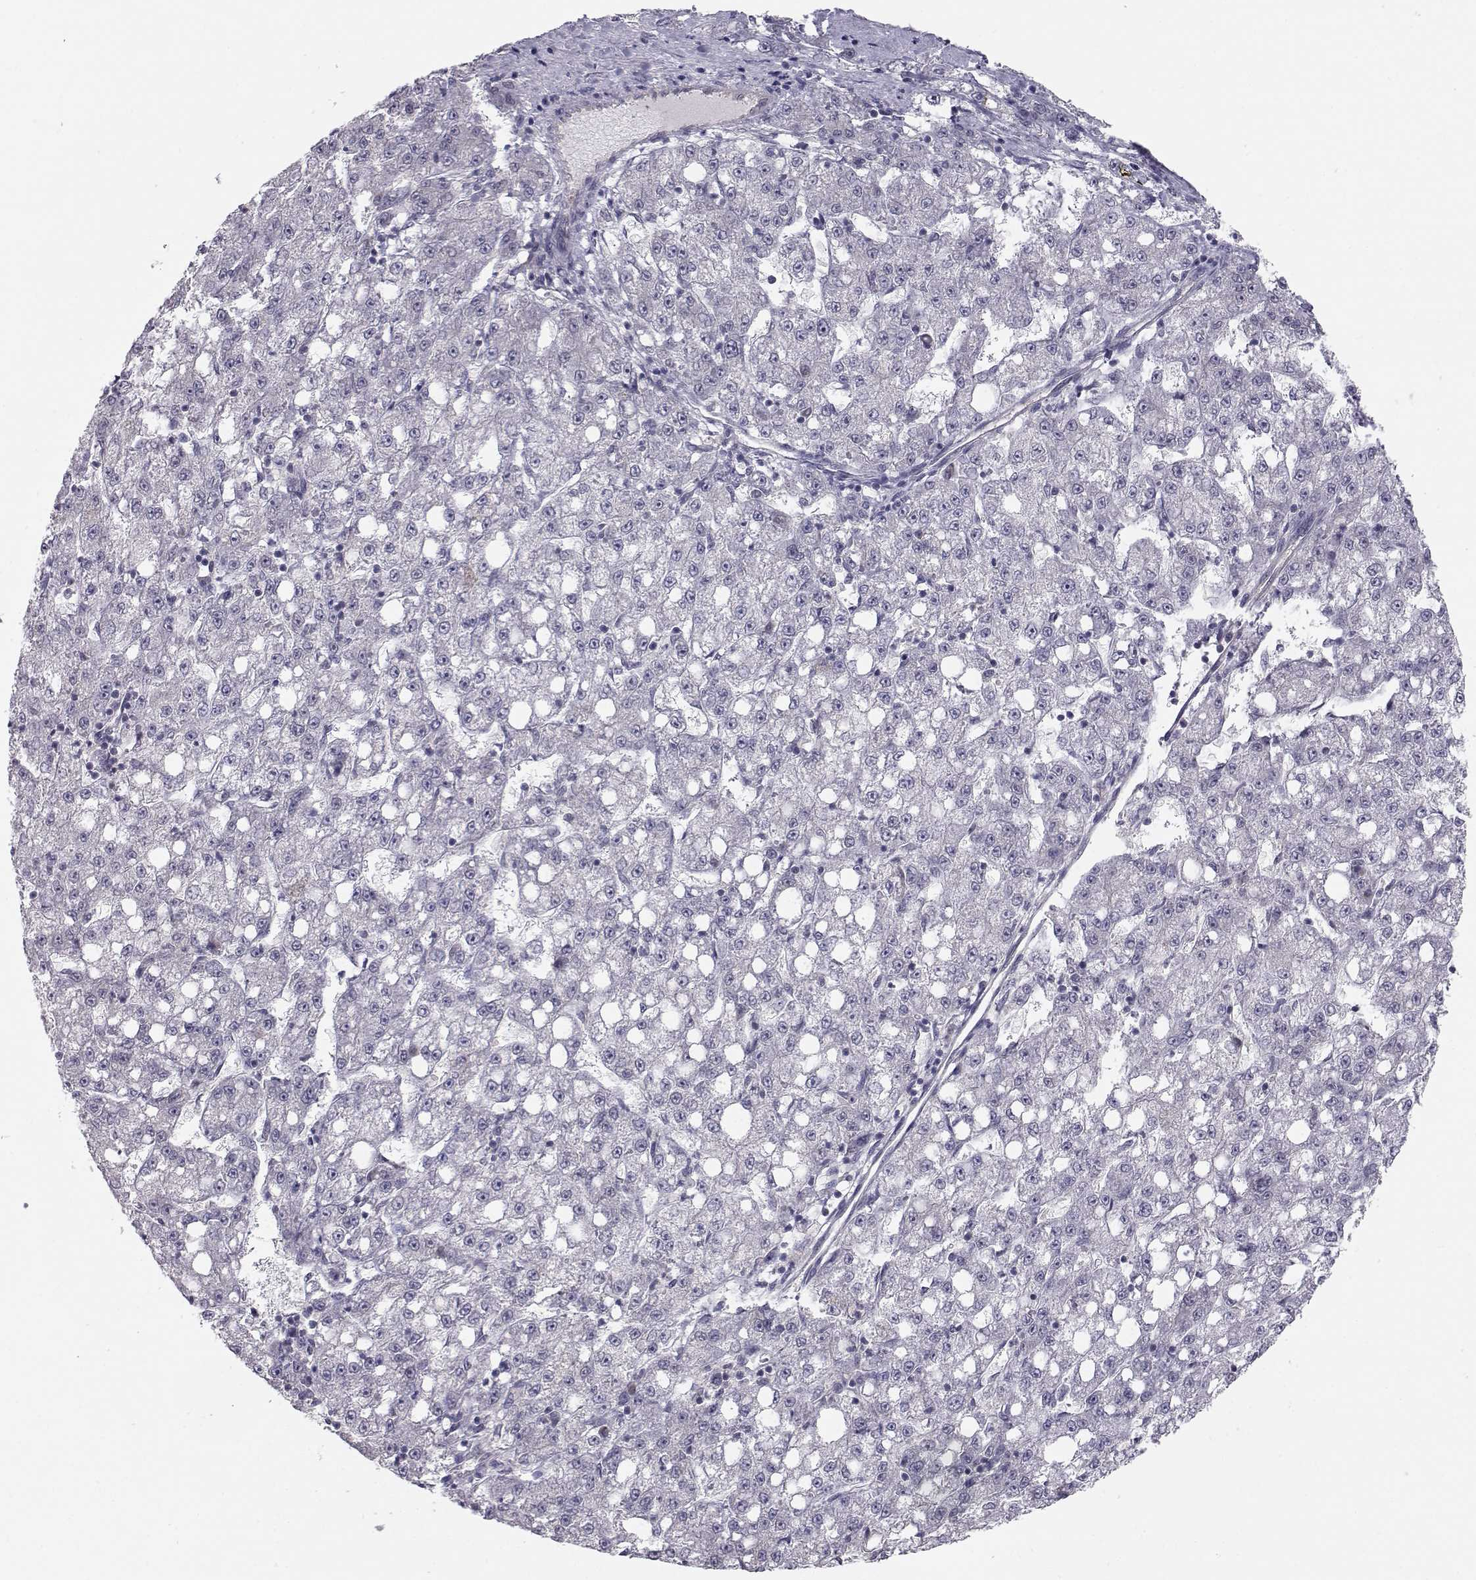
{"staining": {"intensity": "negative", "quantity": "none", "location": "none"}, "tissue": "liver cancer", "cell_type": "Tumor cells", "image_type": "cancer", "snomed": [{"axis": "morphology", "description": "Carcinoma, Hepatocellular, NOS"}, {"axis": "topography", "description": "Liver"}], "caption": "Hepatocellular carcinoma (liver) was stained to show a protein in brown. There is no significant positivity in tumor cells. (DAB IHC visualized using brightfield microscopy, high magnification).", "gene": "KIF13B", "patient": {"sex": "female", "age": 65}}